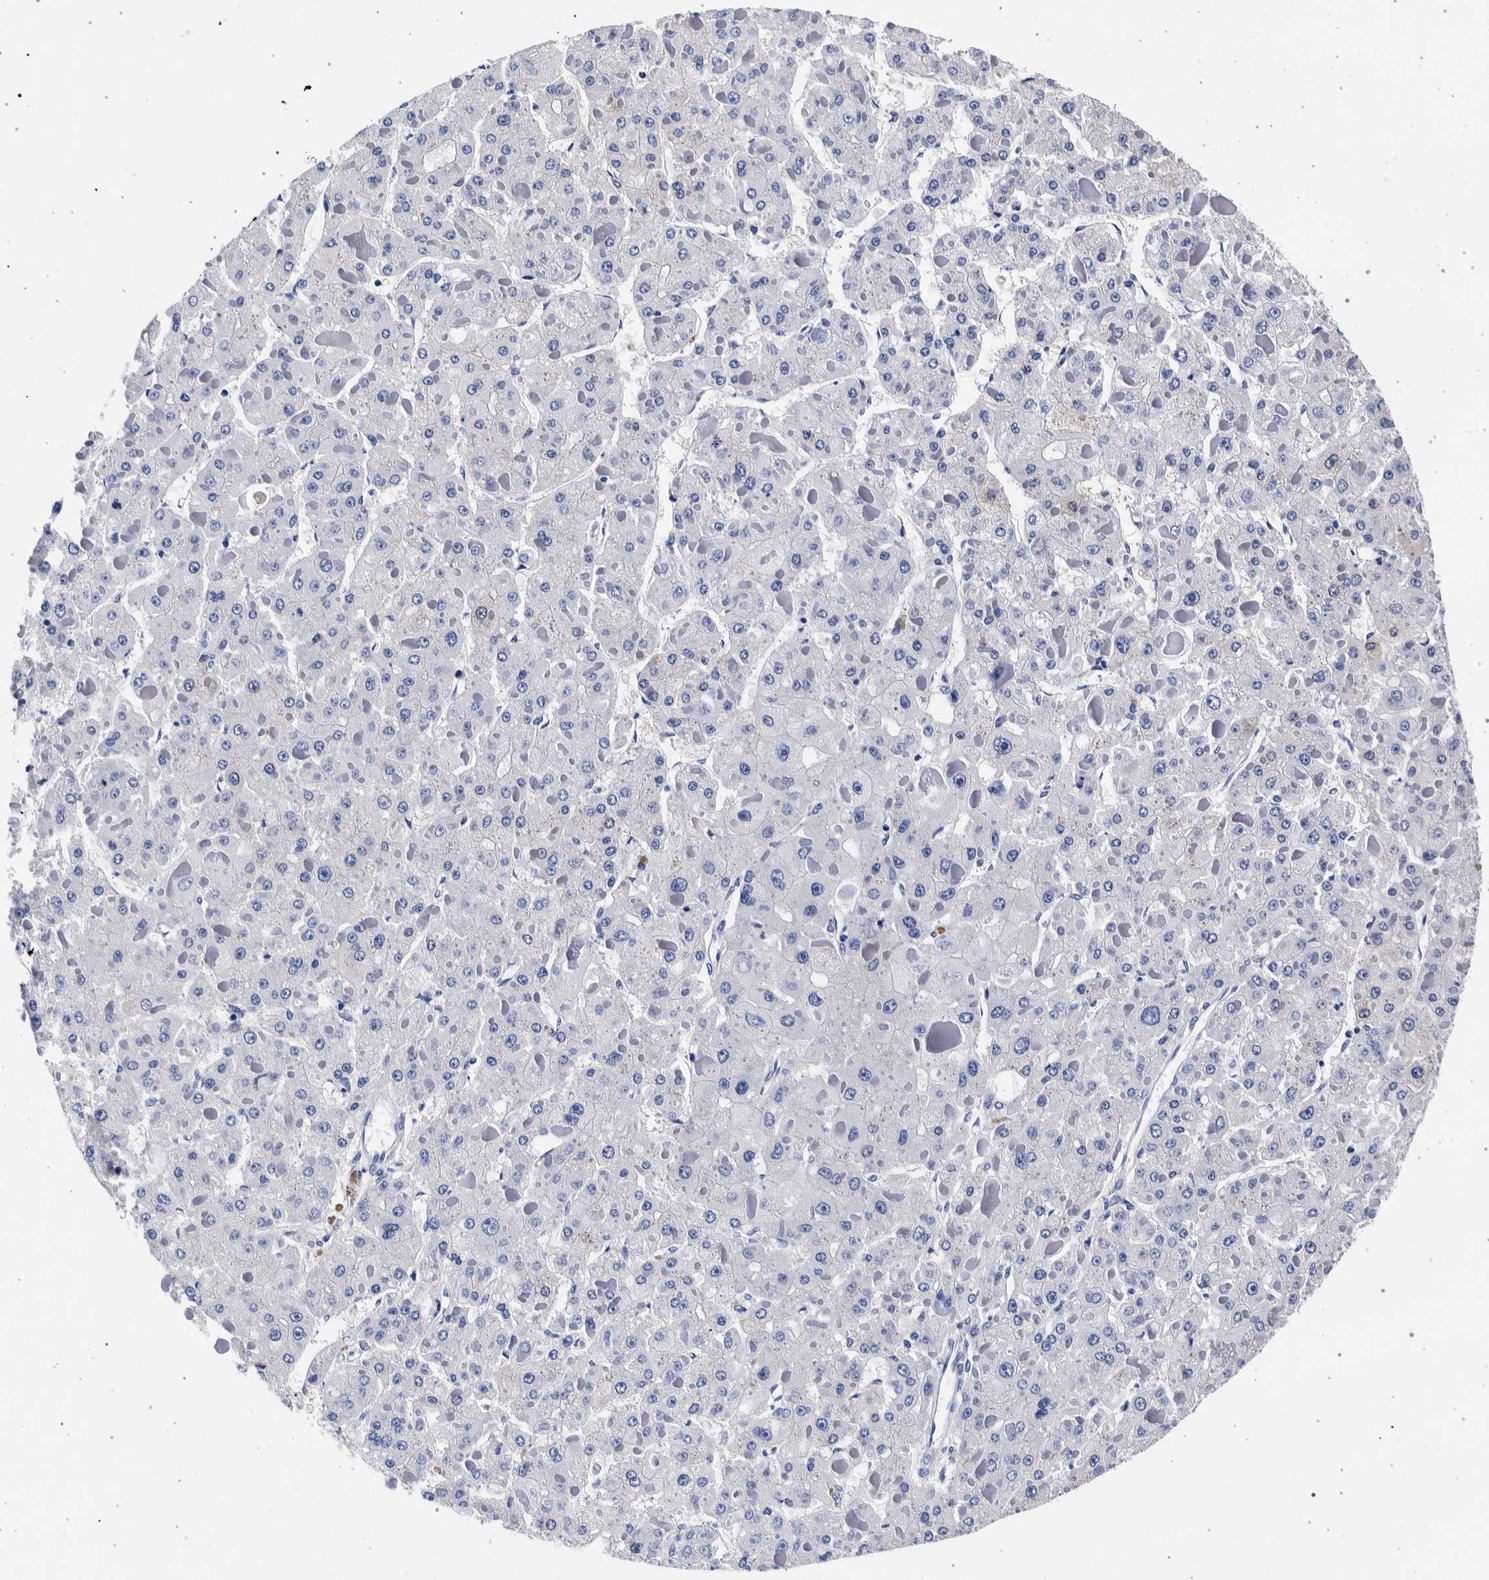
{"staining": {"intensity": "negative", "quantity": "none", "location": "none"}, "tissue": "liver cancer", "cell_type": "Tumor cells", "image_type": "cancer", "snomed": [{"axis": "morphology", "description": "Carcinoma, Hepatocellular, NOS"}, {"axis": "topography", "description": "Liver"}], "caption": "This is an immunohistochemistry micrograph of human liver hepatocellular carcinoma. There is no staining in tumor cells.", "gene": "NIBAN2", "patient": {"sex": "female", "age": 73}}